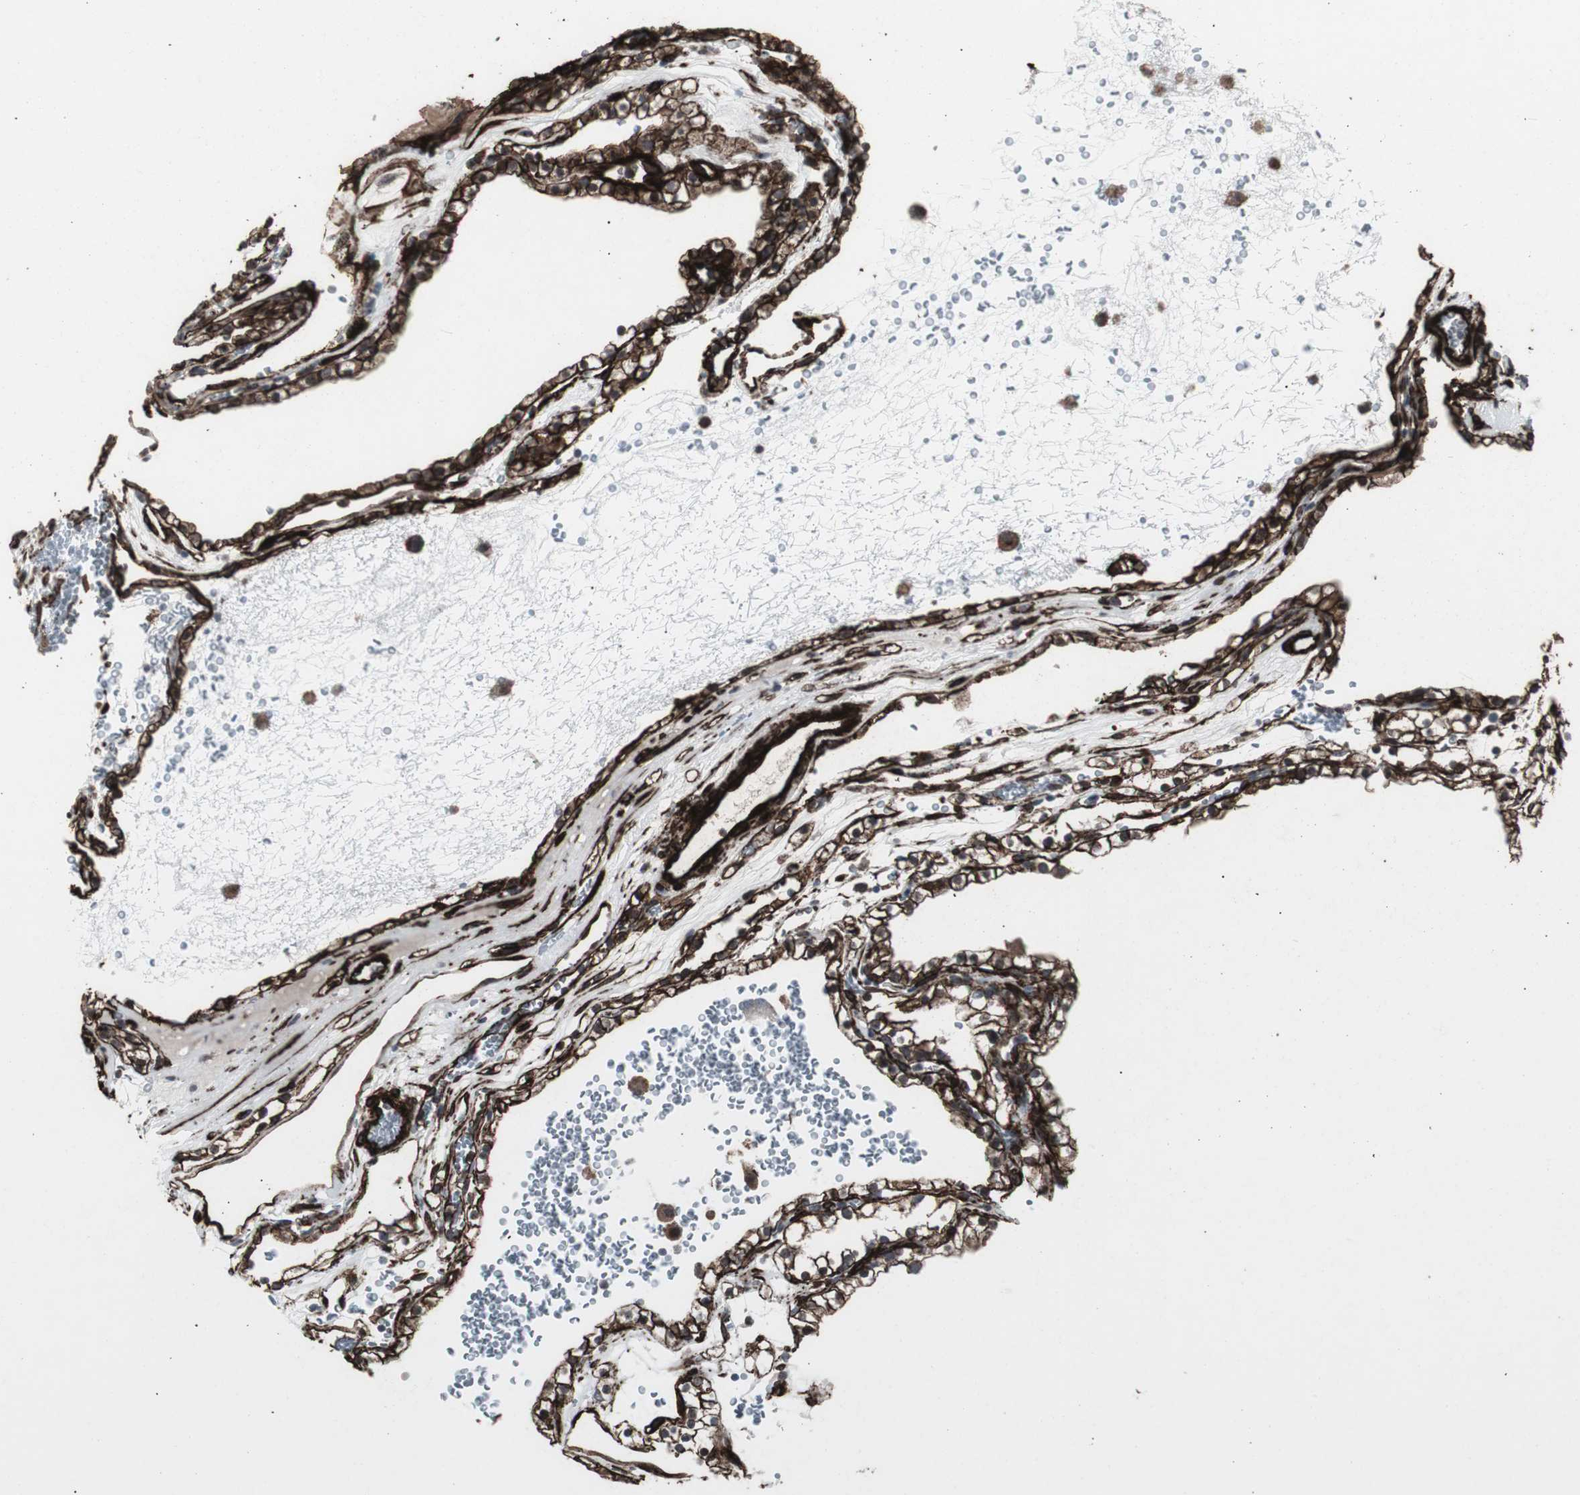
{"staining": {"intensity": "strong", "quantity": ">75%", "location": "cytoplasmic/membranous"}, "tissue": "renal cancer", "cell_type": "Tumor cells", "image_type": "cancer", "snomed": [{"axis": "morphology", "description": "Adenocarcinoma, NOS"}, {"axis": "topography", "description": "Kidney"}], "caption": "Protein expression analysis of human adenocarcinoma (renal) reveals strong cytoplasmic/membranous positivity in about >75% of tumor cells.", "gene": "PDGFA", "patient": {"sex": "female", "age": 41}}